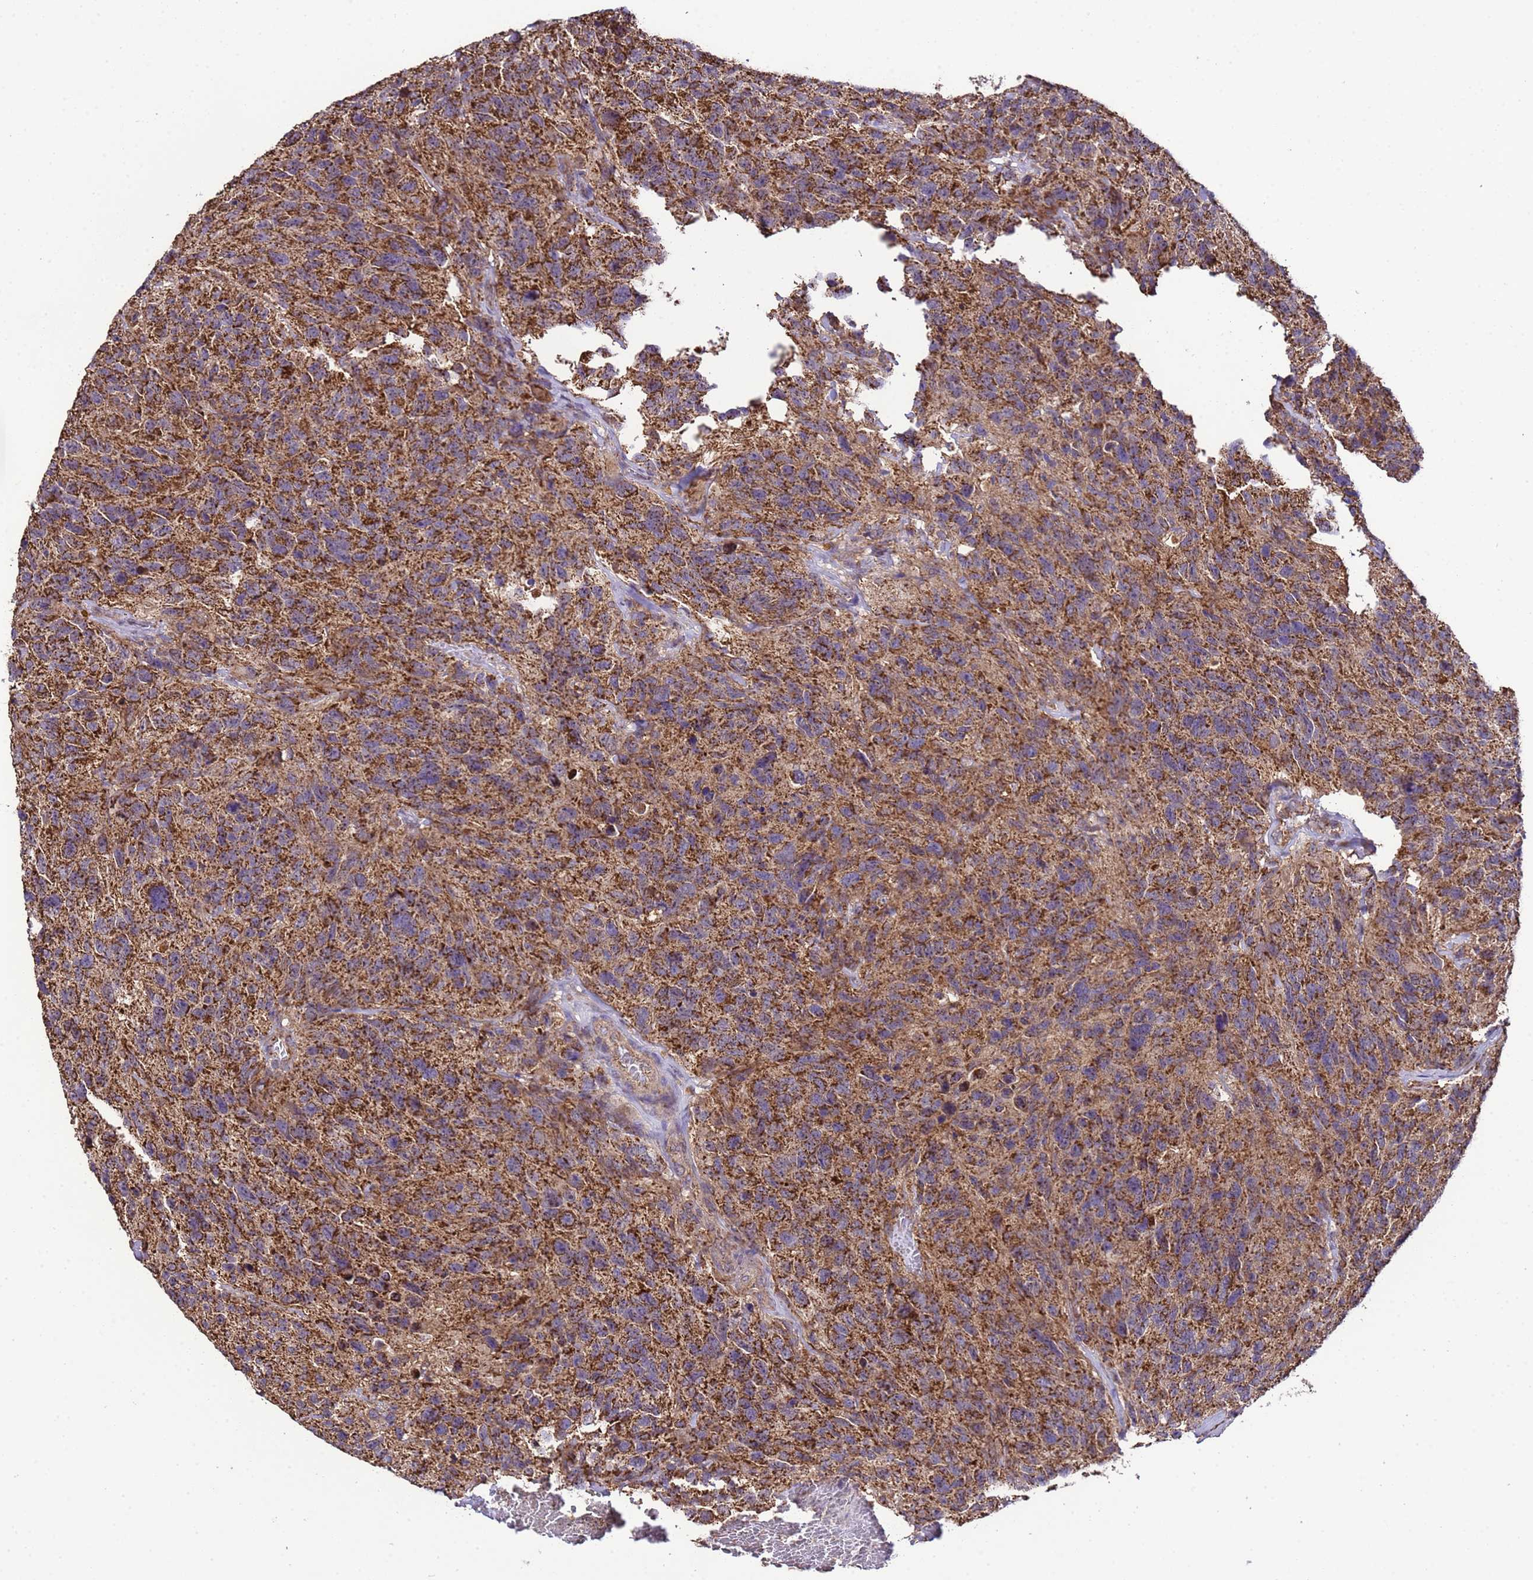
{"staining": {"intensity": "strong", "quantity": ">75%", "location": "cytoplasmic/membranous"}, "tissue": "glioma", "cell_type": "Tumor cells", "image_type": "cancer", "snomed": [{"axis": "morphology", "description": "Glioma, malignant, High grade"}, {"axis": "topography", "description": "Brain"}], "caption": "This is an image of immunohistochemistry staining of glioma, which shows strong positivity in the cytoplasmic/membranous of tumor cells.", "gene": "HSPBAP1", "patient": {"sex": "male", "age": 69}}